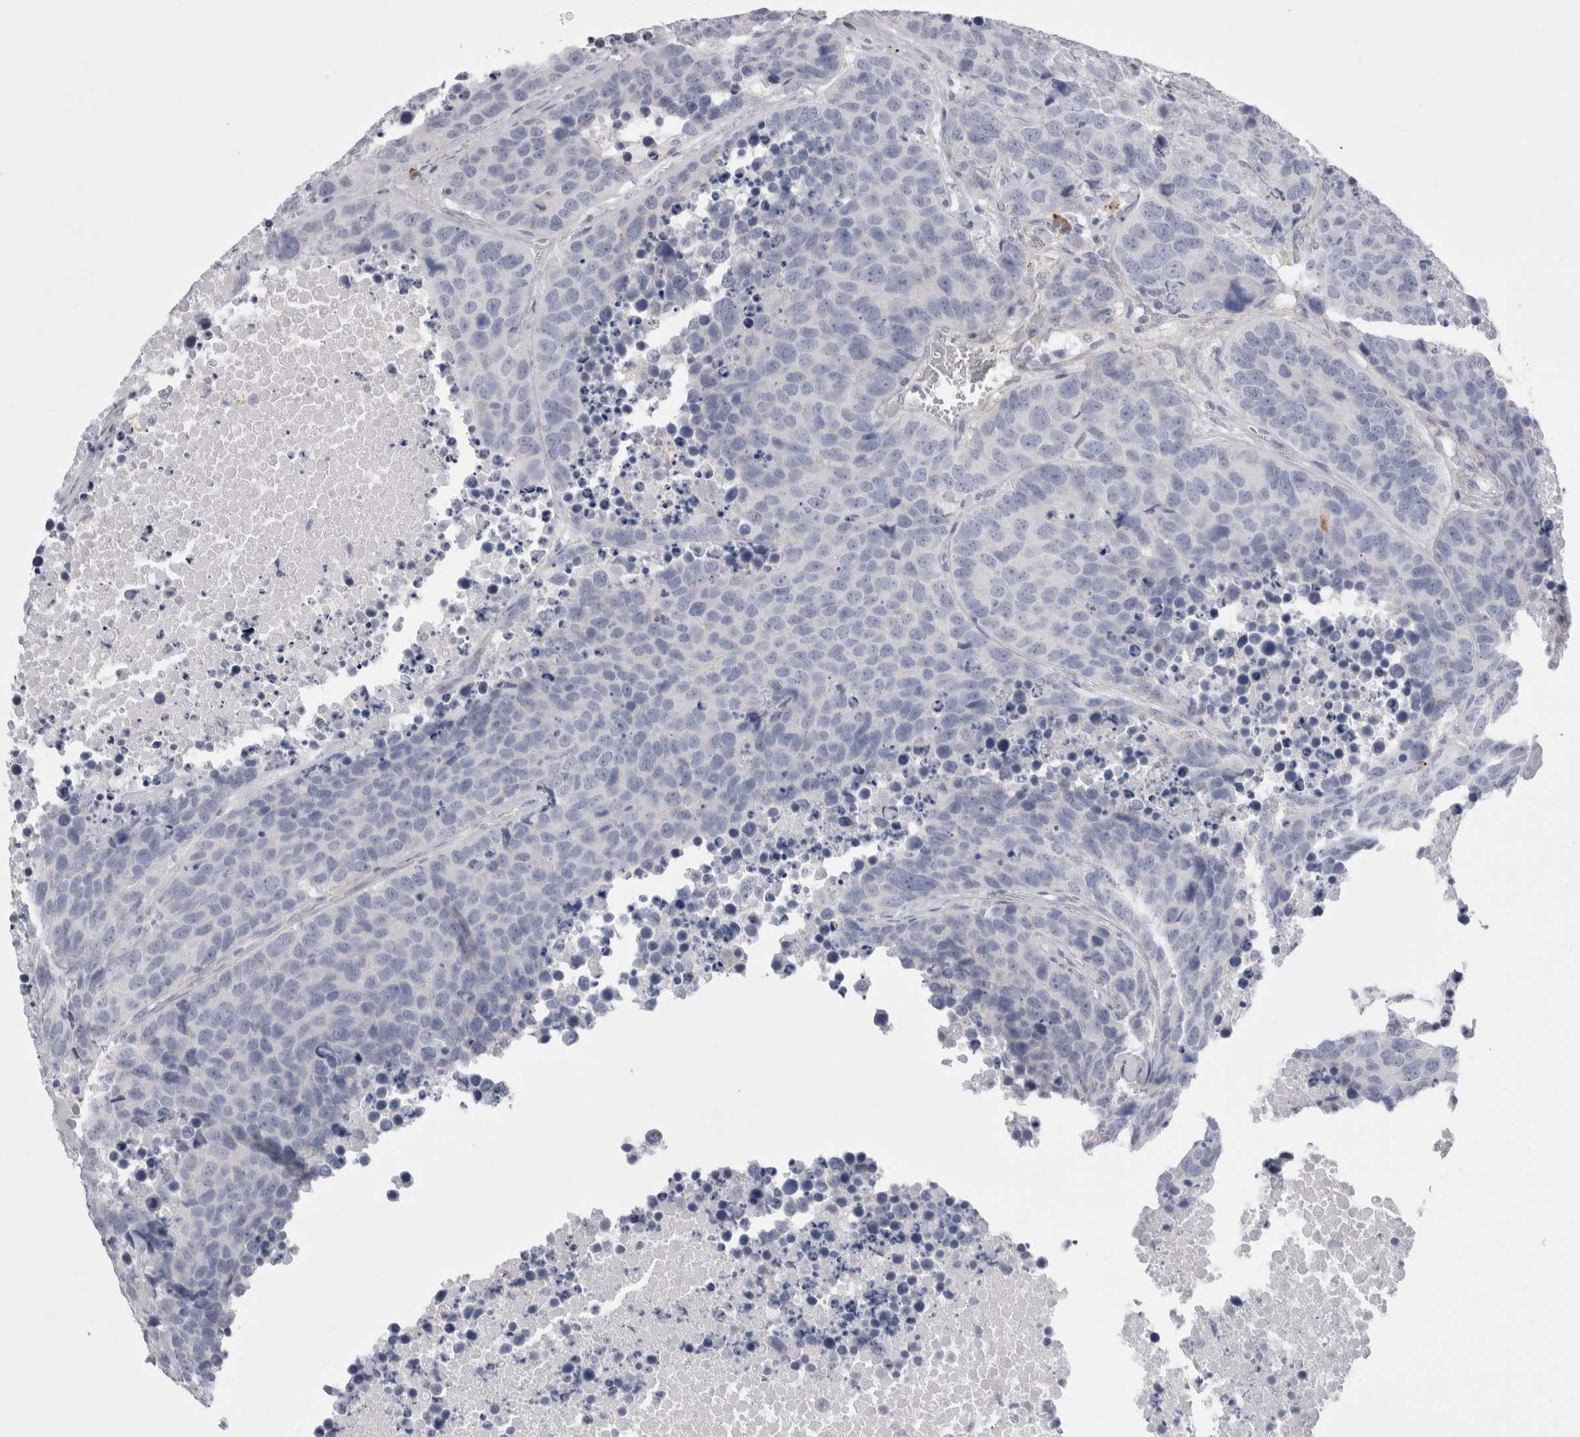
{"staining": {"intensity": "negative", "quantity": "none", "location": "none"}, "tissue": "carcinoid", "cell_type": "Tumor cells", "image_type": "cancer", "snomed": [{"axis": "morphology", "description": "Carcinoid, malignant, NOS"}, {"axis": "topography", "description": "Lung"}], "caption": "This photomicrograph is of carcinoid stained with immunohistochemistry to label a protein in brown with the nuclei are counter-stained blue. There is no positivity in tumor cells.", "gene": "EPDR1", "patient": {"sex": "male", "age": 60}}